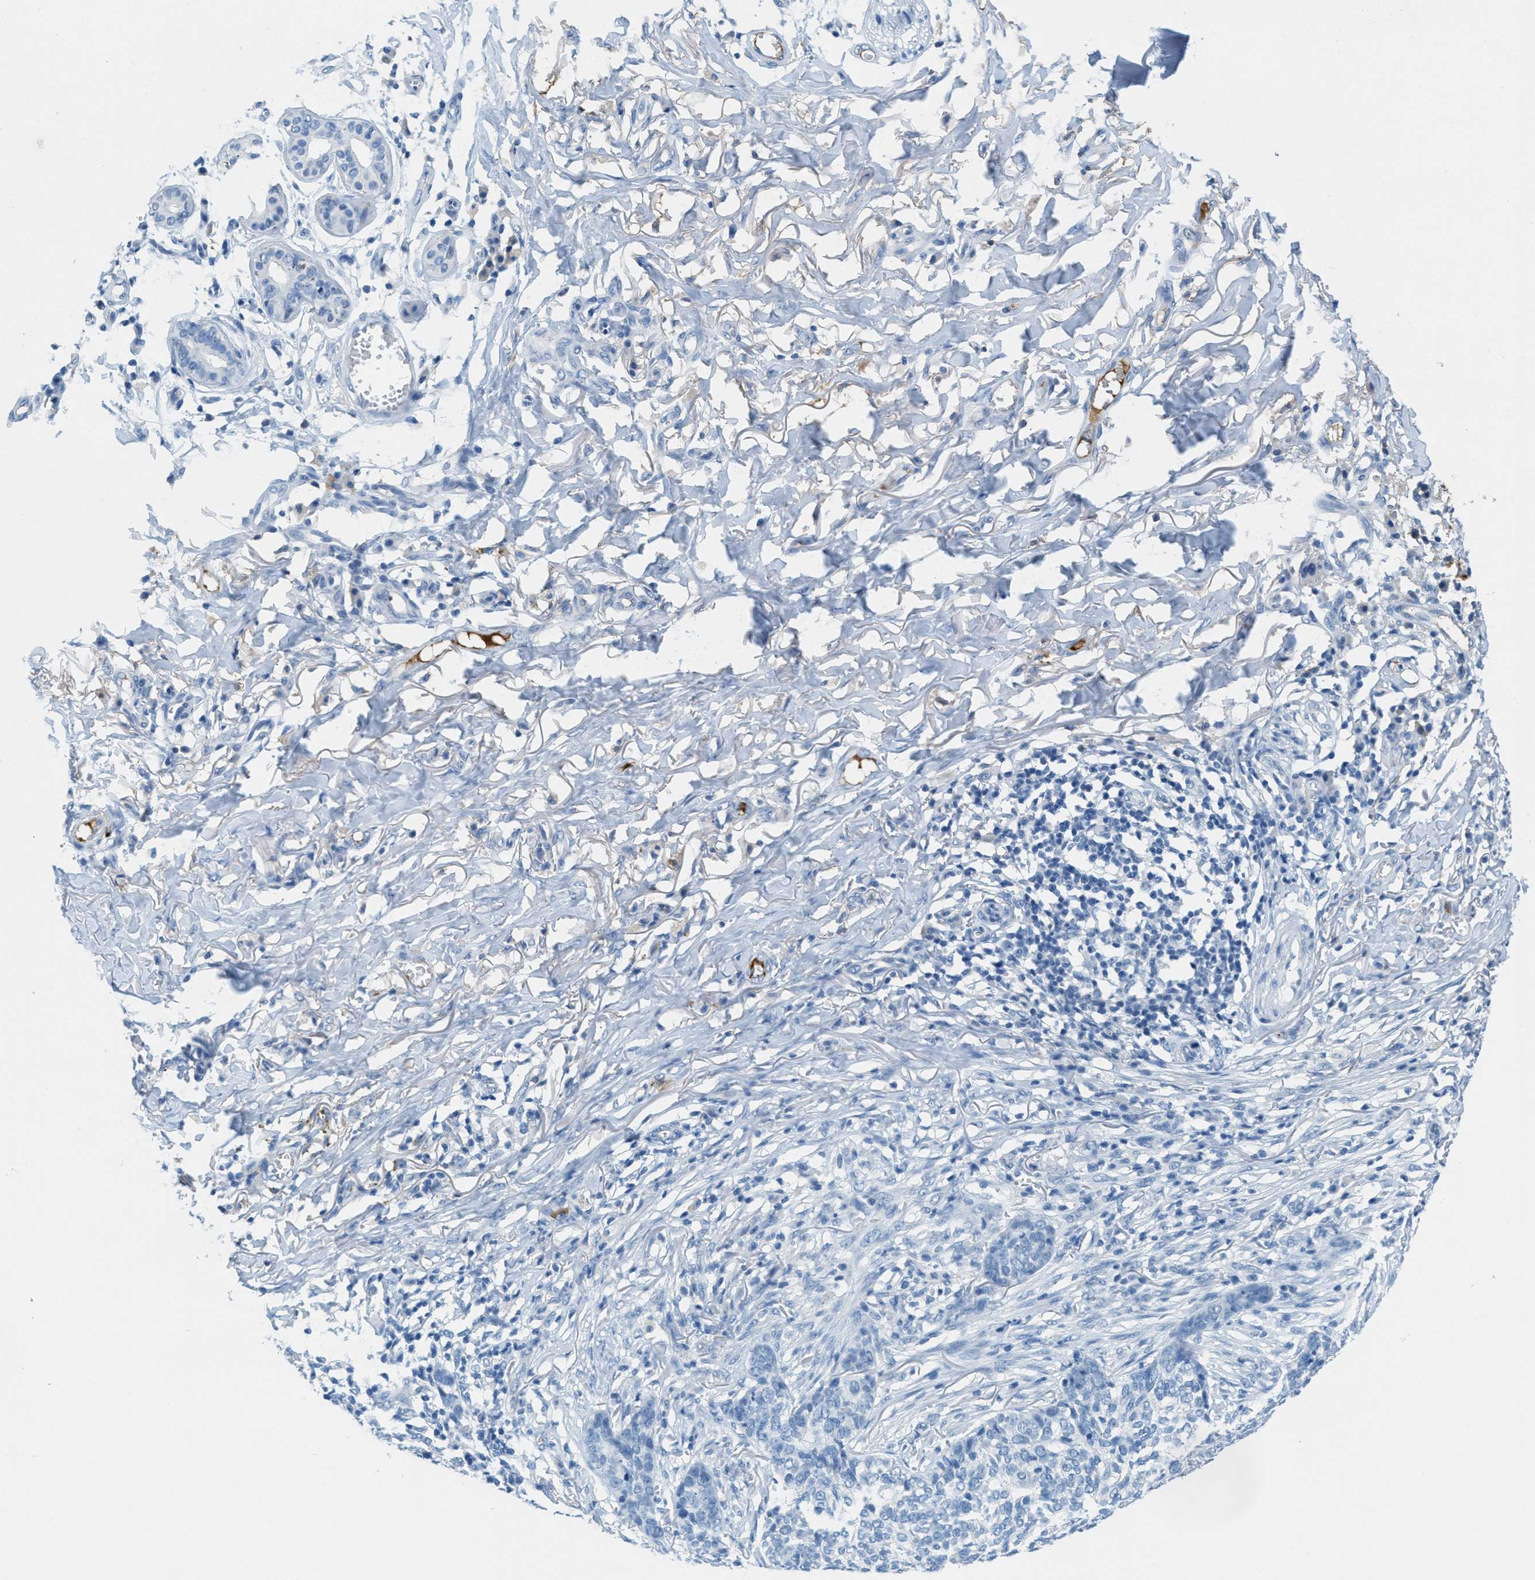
{"staining": {"intensity": "negative", "quantity": "none", "location": "none"}, "tissue": "skin cancer", "cell_type": "Tumor cells", "image_type": "cancer", "snomed": [{"axis": "morphology", "description": "Basal cell carcinoma"}, {"axis": "topography", "description": "Skin"}], "caption": "This photomicrograph is of skin cancer stained with IHC to label a protein in brown with the nuclei are counter-stained blue. There is no staining in tumor cells.", "gene": "A2M", "patient": {"sex": "male", "age": 85}}